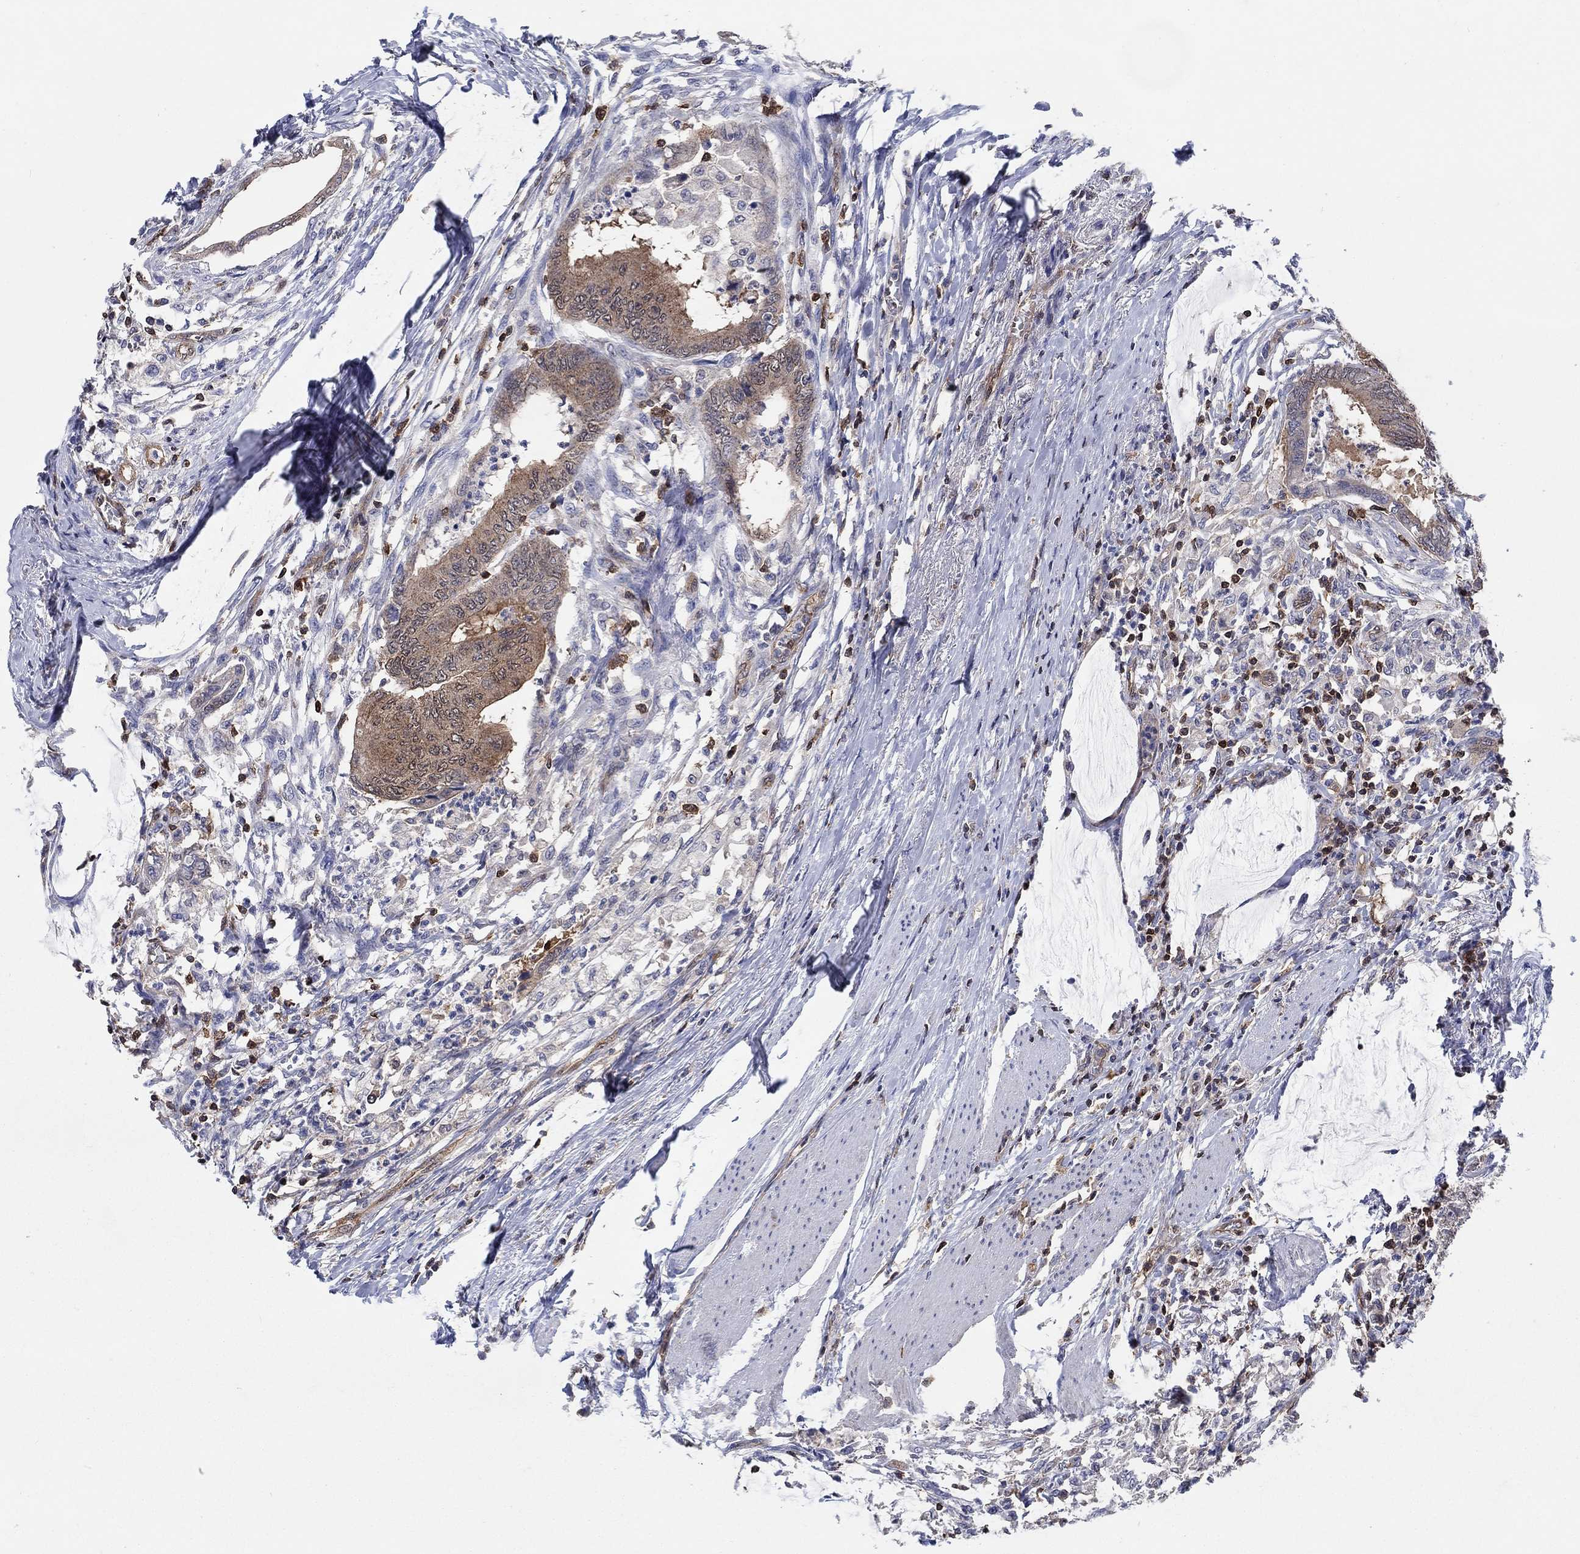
{"staining": {"intensity": "moderate", "quantity": "25%-75%", "location": "cytoplasmic/membranous"}, "tissue": "colorectal cancer", "cell_type": "Tumor cells", "image_type": "cancer", "snomed": [{"axis": "morphology", "description": "Normal tissue, NOS"}, {"axis": "morphology", "description": "Adenocarcinoma, NOS"}, {"axis": "topography", "description": "Rectum"}, {"axis": "topography", "description": "Peripheral nerve tissue"}], "caption": "Protein expression analysis of colorectal cancer (adenocarcinoma) reveals moderate cytoplasmic/membranous expression in about 25%-75% of tumor cells. The protein of interest is stained brown, and the nuclei are stained in blue (DAB IHC with brightfield microscopy, high magnification).", "gene": "AGFG2", "patient": {"sex": "male", "age": 92}}